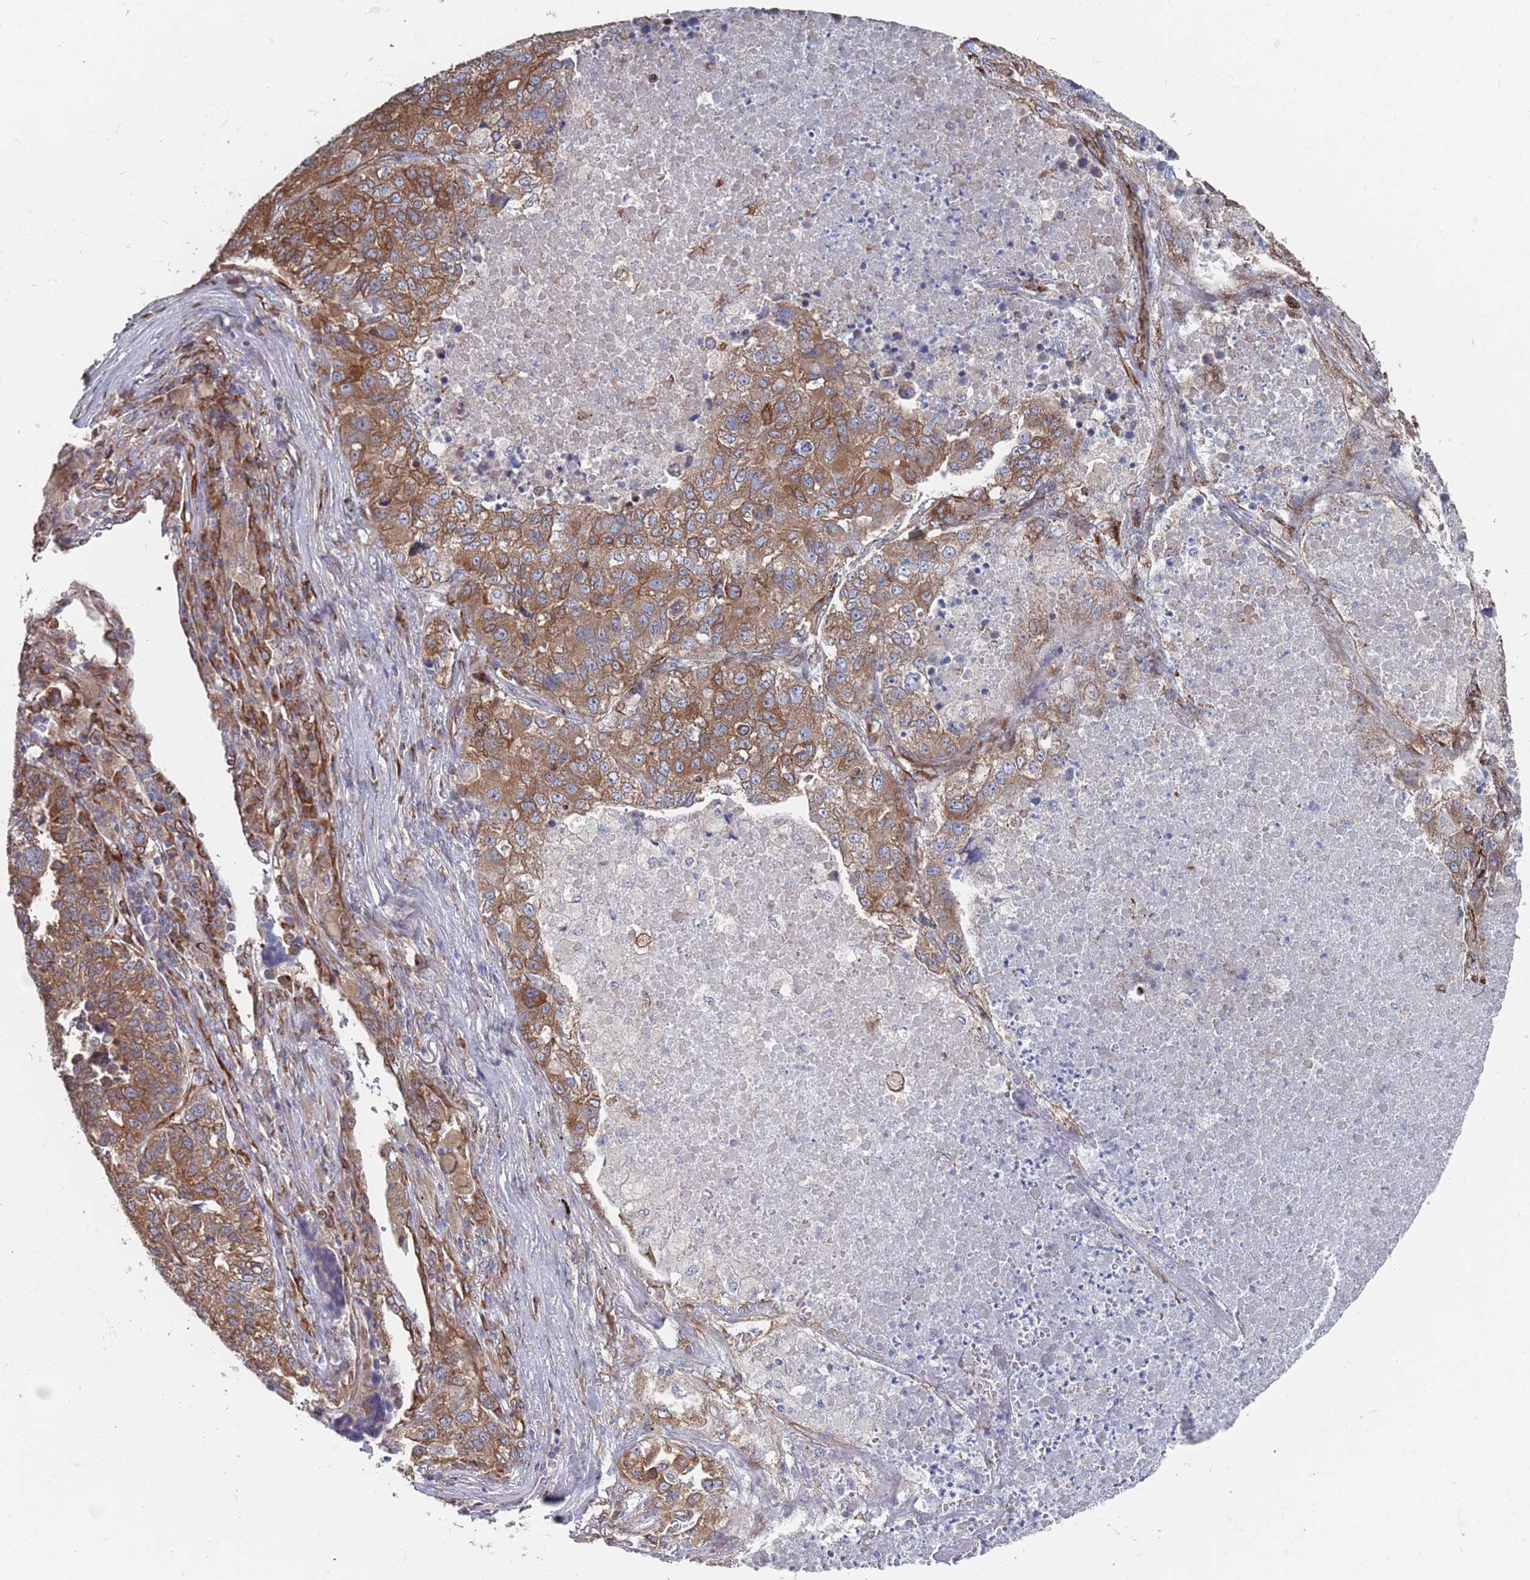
{"staining": {"intensity": "moderate", "quantity": ">75%", "location": "cytoplasmic/membranous"}, "tissue": "lung cancer", "cell_type": "Tumor cells", "image_type": "cancer", "snomed": [{"axis": "morphology", "description": "Adenocarcinoma, NOS"}, {"axis": "topography", "description": "Lung"}], "caption": "Immunohistochemical staining of human lung cancer (adenocarcinoma) demonstrates medium levels of moderate cytoplasmic/membranous expression in about >75% of tumor cells.", "gene": "CCDC106", "patient": {"sex": "male", "age": 49}}